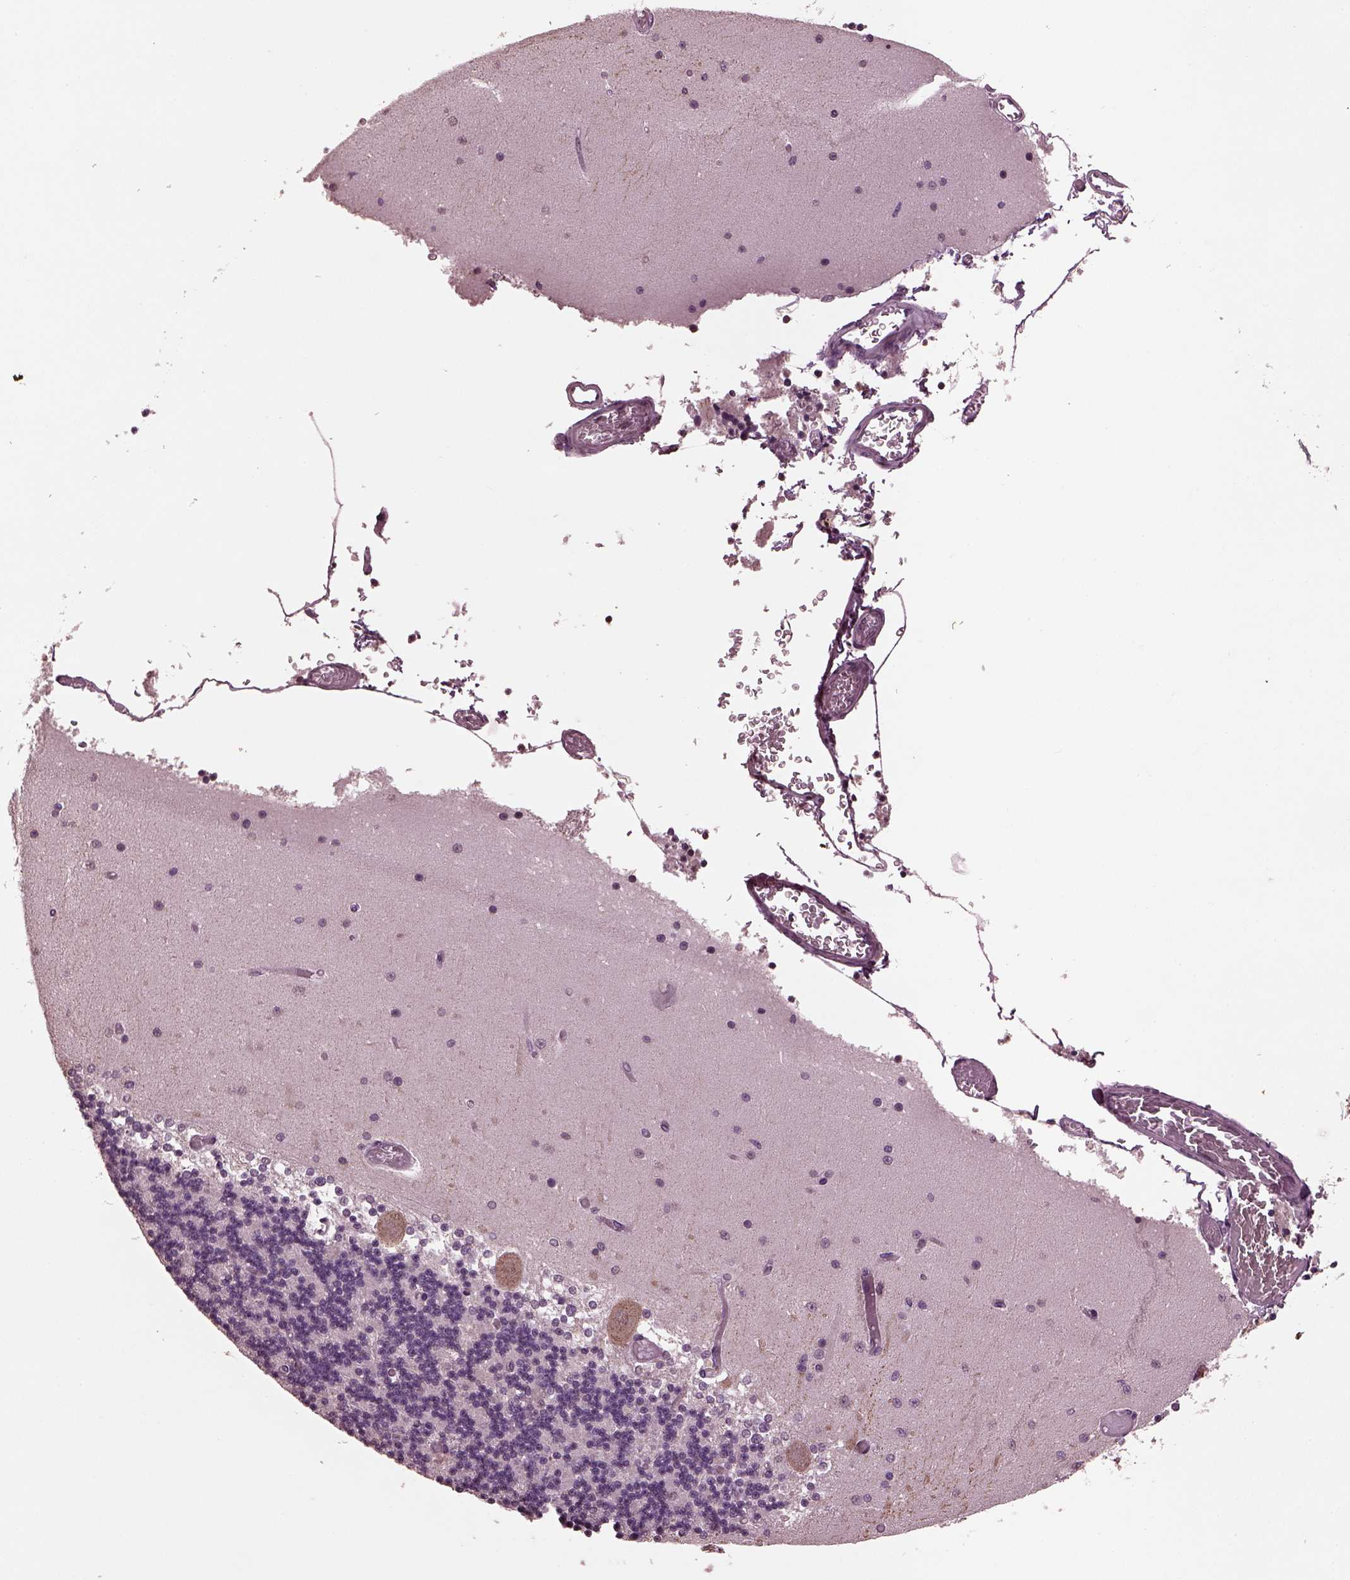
{"staining": {"intensity": "negative", "quantity": "none", "location": "none"}, "tissue": "cerebellum", "cell_type": "Cells in granular layer", "image_type": "normal", "snomed": [{"axis": "morphology", "description": "Normal tissue, NOS"}, {"axis": "topography", "description": "Cerebellum"}], "caption": "An image of human cerebellum is negative for staining in cells in granular layer. The staining is performed using DAB brown chromogen with nuclei counter-stained in using hematoxylin.", "gene": "IL18RAP", "patient": {"sex": "female", "age": 28}}